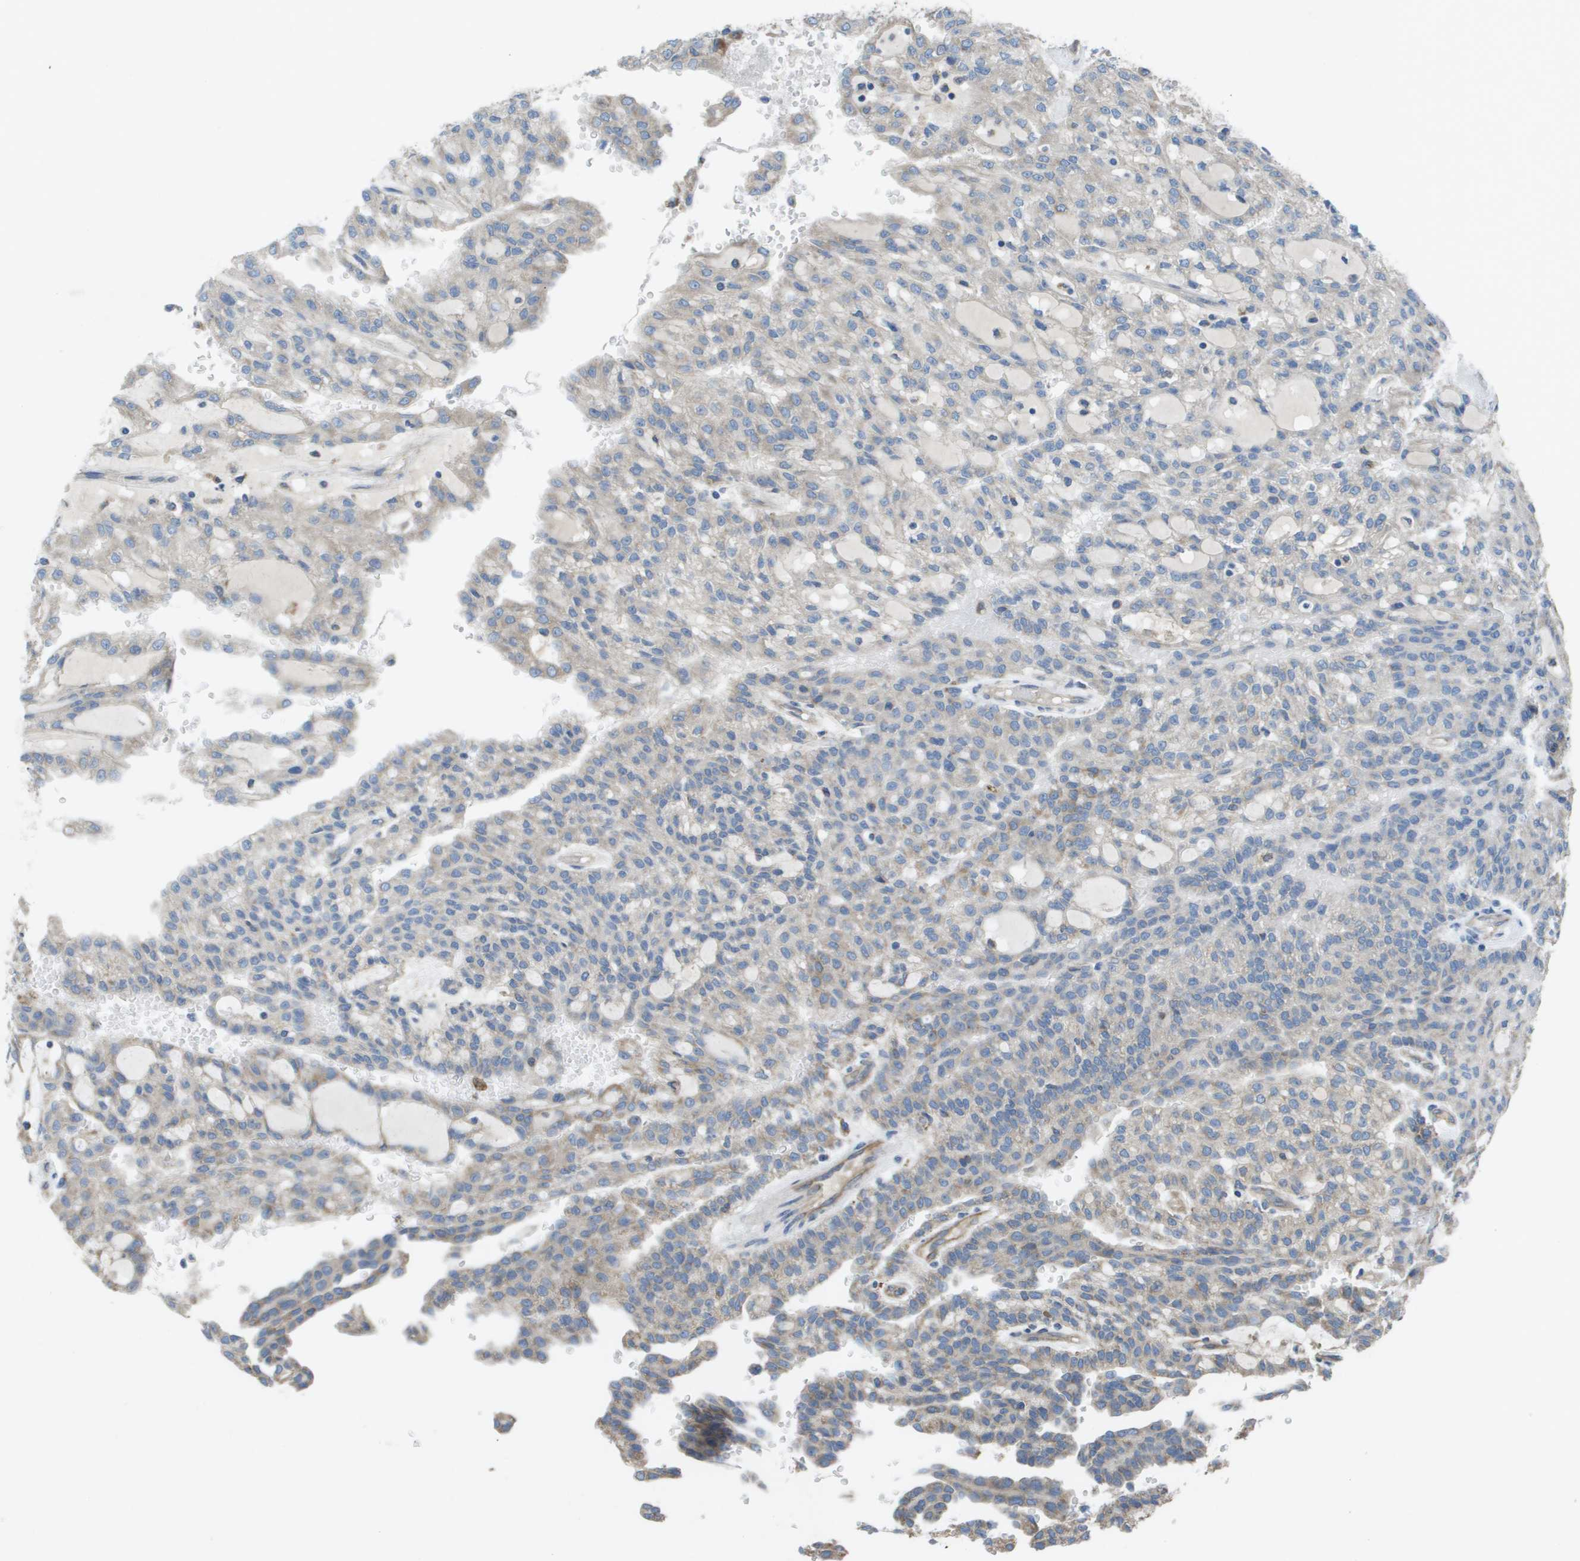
{"staining": {"intensity": "weak", "quantity": "25%-75%", "location": "cytoplasmic/membranous"}, "tissue": "renal cancer", "cell_type": "Tumor cells", "image_type": "cancer", "snomed": [{"axis": "morphology", "description": "Adenocarcinoma, NOS"}, {"axis": "topography", "description": "Kidney"}], "caption": "Human renal adenocarcinoma stained for a protein (brown) reveals weak cytoplasmic/membranous positive expression in about 25%-75% of tumor cells.", "gene": "CLCN2", "patient": {"sex": "male", "age": 63}}